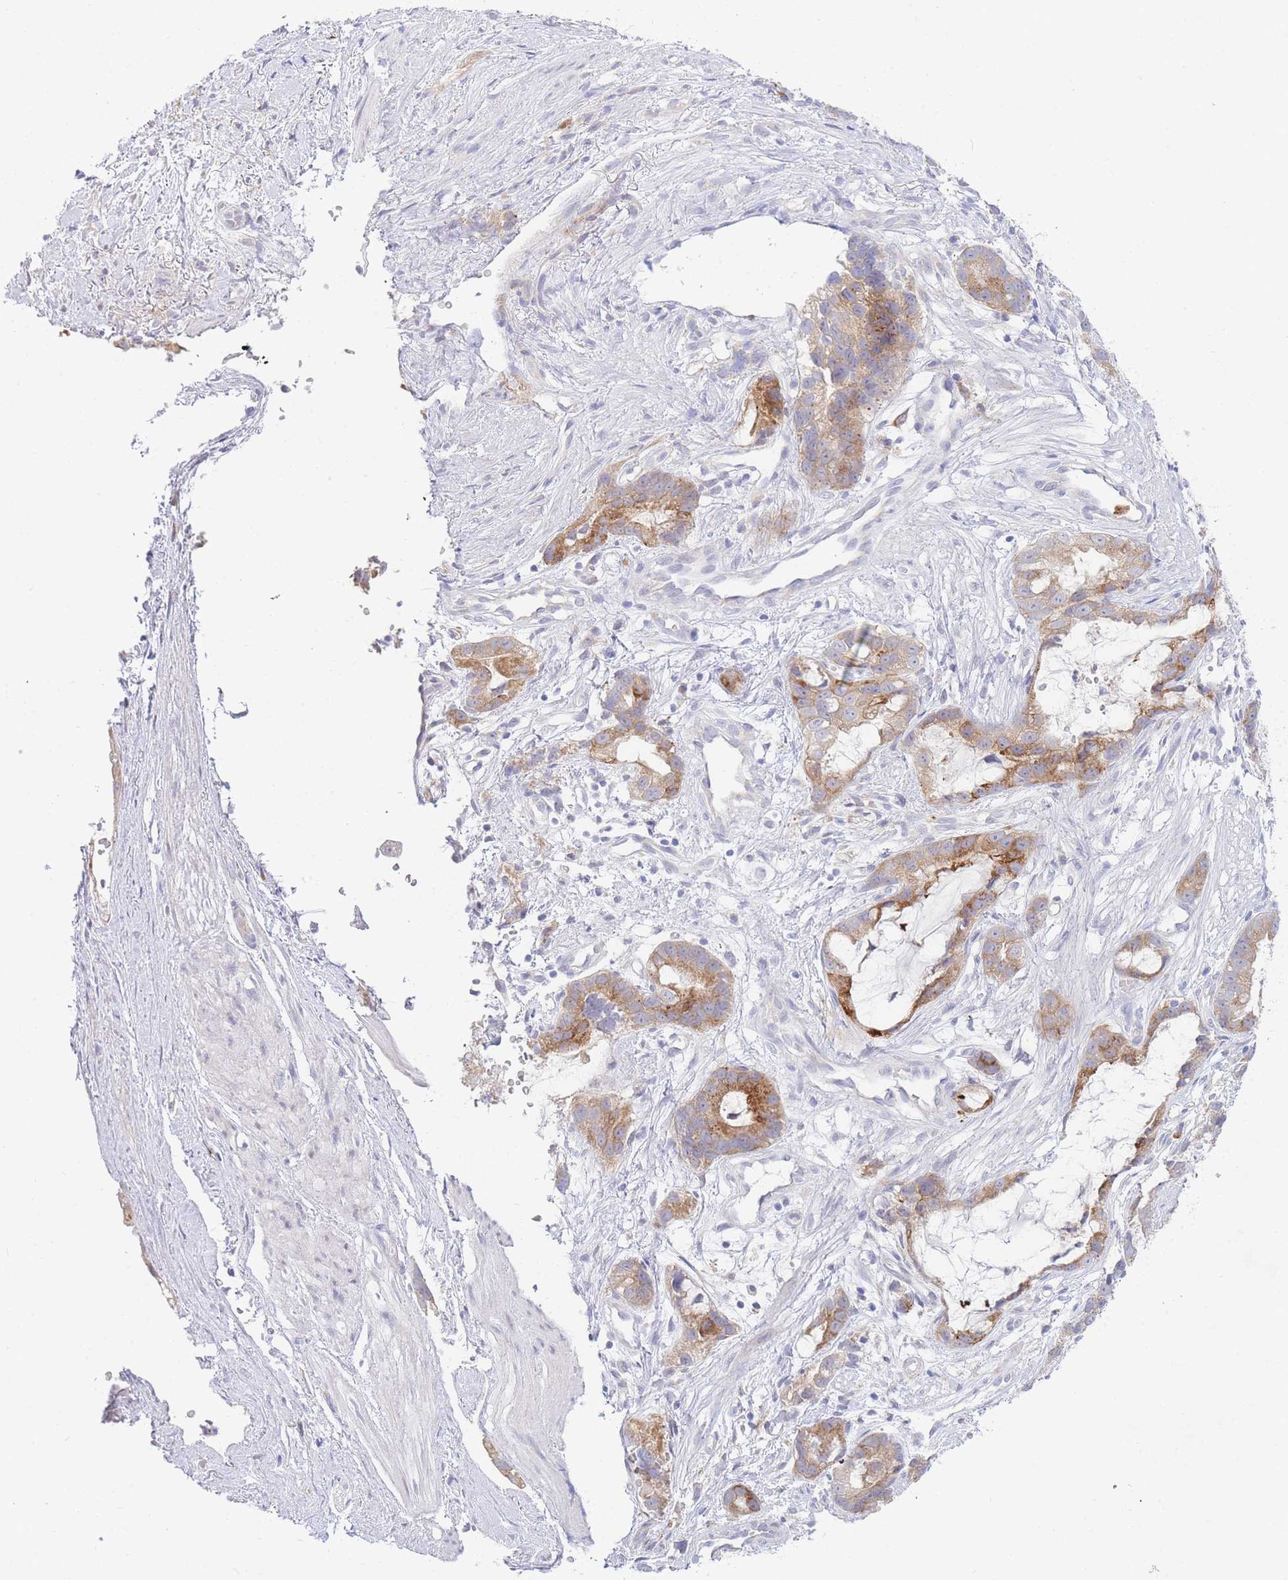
{"staining": {"intensity": "moderate", "quantity": ">75%", "location": "cytoplasmic/membranous"}, "tissue": "stomach cancer", "cell_type": "Tumor cells", "image_type": "cancer", "snomed": [{"axis": "morphology", "description": "Adenocarcinoma, NOS"}, {"axis": "topography", "description": "Stomach"}], "caption": "A medium amount of moderate cytoplasmic/membranous expression is seen in approximately >75% of tumor cells in stomach cancer (adenocarcinoma) tissue. (DAB (3,3'-diaminobenzidine) IHC, brown staining for protein, blue staining for nuclei).", "gene": "ZNF510", "patient": {"sex": "male", "age": 55}}